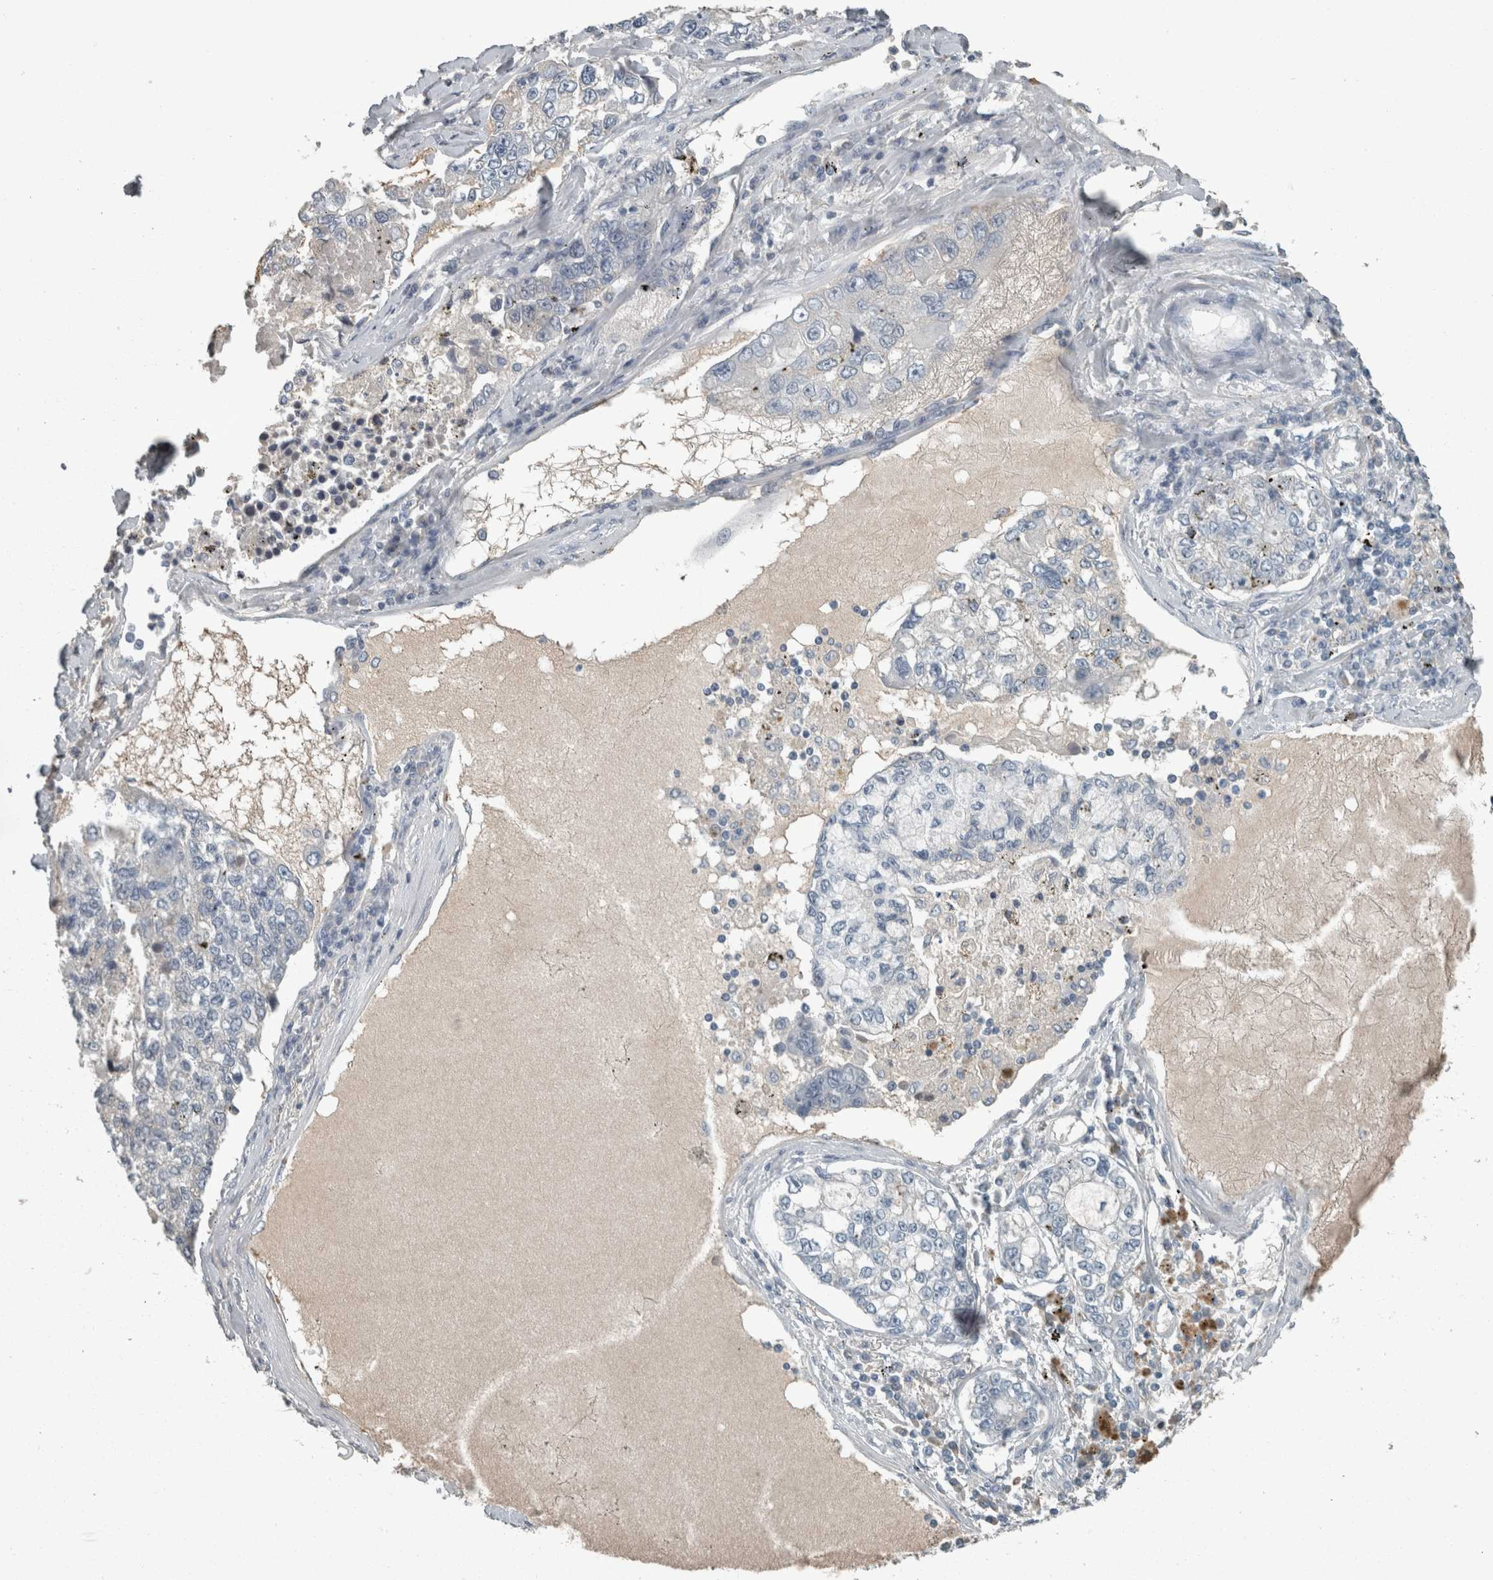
{"staining": {"intensity": "negative", "quantity": "none", "location": "none"}, "tissue": "lung cancer", "cell_type": "Tumor cells", "image_type": "cancer", "snomed": [{"axis": "morphology", "description": "Adenocarcinoma, NOS"}, {"axis": "topography", "description": "Lung"}], "caption": "This histopathology image is of lung cancer (adenocarcinoma) stained with IHC to label a protein in brown with the nuclei are counter-stained blue. There is no staining in tumor cells.", "gene": "CHL1", "patient": {"sex": "male", "age": 49}}